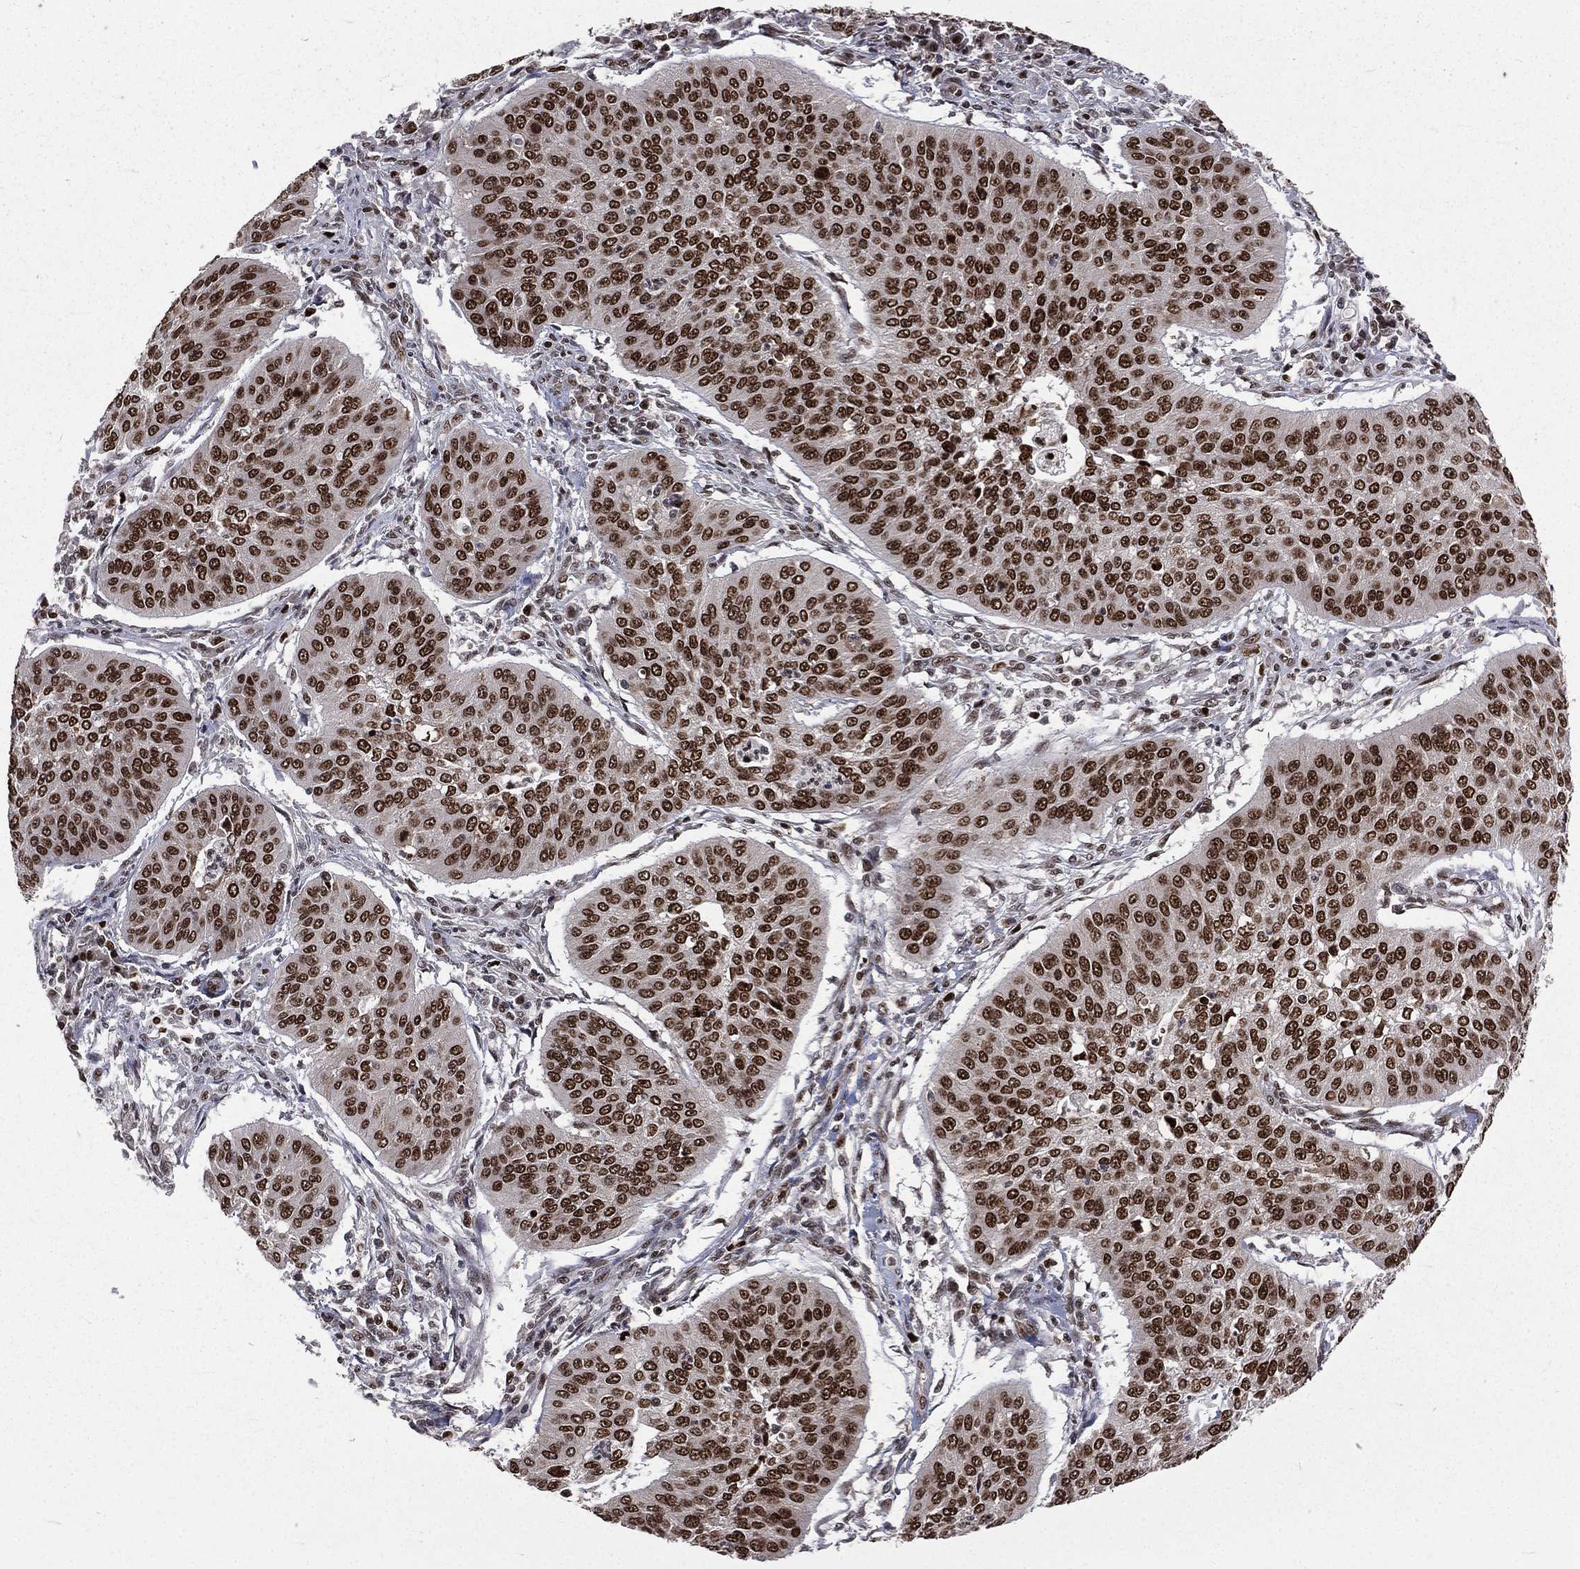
{"staining": {"intensity": "strong", "quantity": ">75%", "location": "nuclear"}, "tissue": "cervical cancer", "cell_type": "Tumor cells", "image_type": "cancer", "snomed": [{"axis": "morphology", "description": "Normal tissue, NOS"}, {"axis": "morphology", "description": "Squamous cell carcinoma, NOS"}, {"axis": "topography", "description": "Cervix"}], "caption": "Tumor cells exhibit high levels of strong nuclear staining in about >75% of cells in human cervical cancer. (DAB (3,3'-diaminobenzidine) = brown stain, brightfield microscopy at high magnification).", "gene": "POLB", "patient": {"sex": "female", "age": 39}}